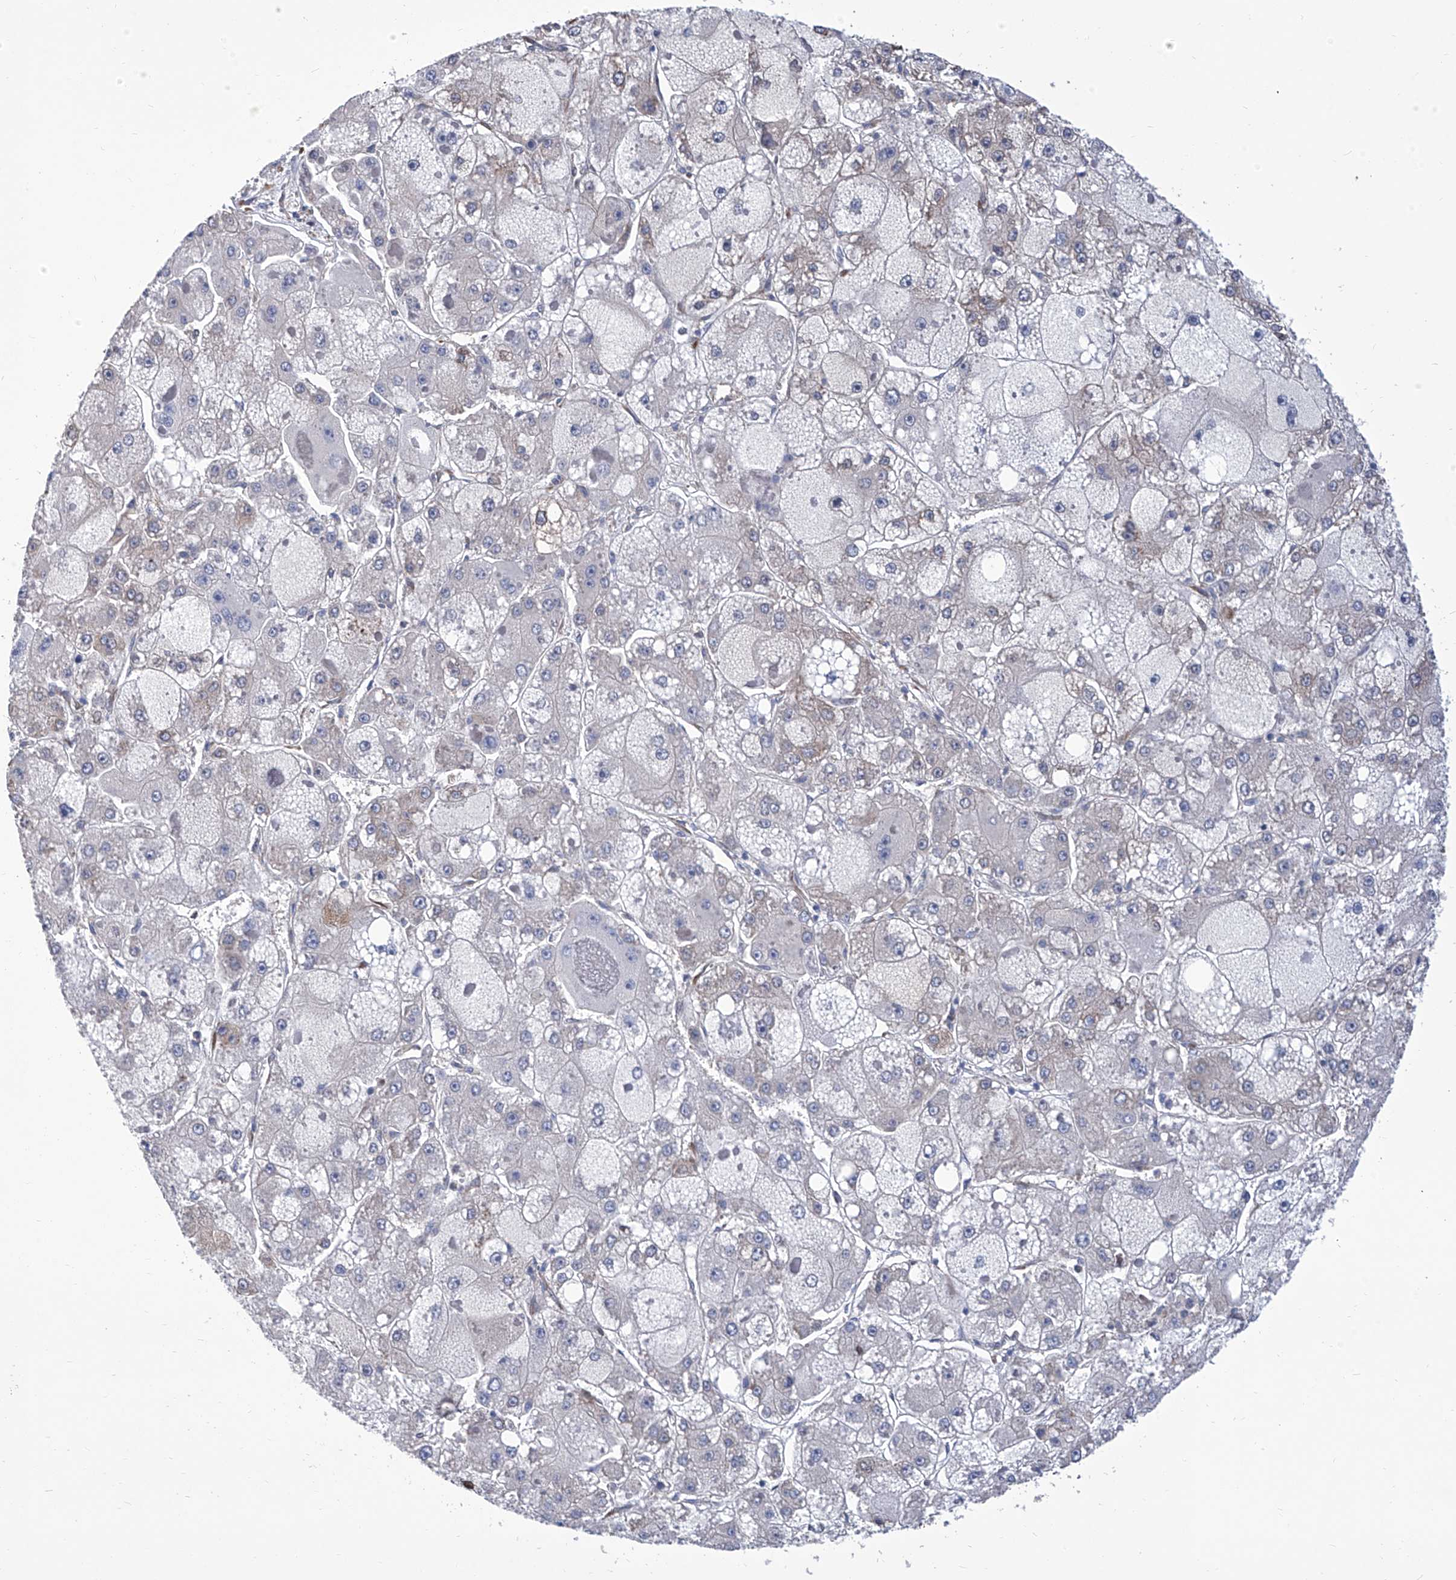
{"staining": {"intensity": "negative", "quantity": "none", "location": "none"}, "tissue": "liver cancer", "cell_type": "Tumor cells", "image_type": "cancer", "snomed": [{"axis": "morphology", "description": "Carcinoma, Hepatocellular, NOS"}, {"axis": "topography", "description": "Liver"}], "caption": "The IHC photomicrograph has no significant expression in tumor cells of liver hepatocellular carcinoma tissue.", "gene": "SMS", "patient": {"sex": "female", "age": 73}}